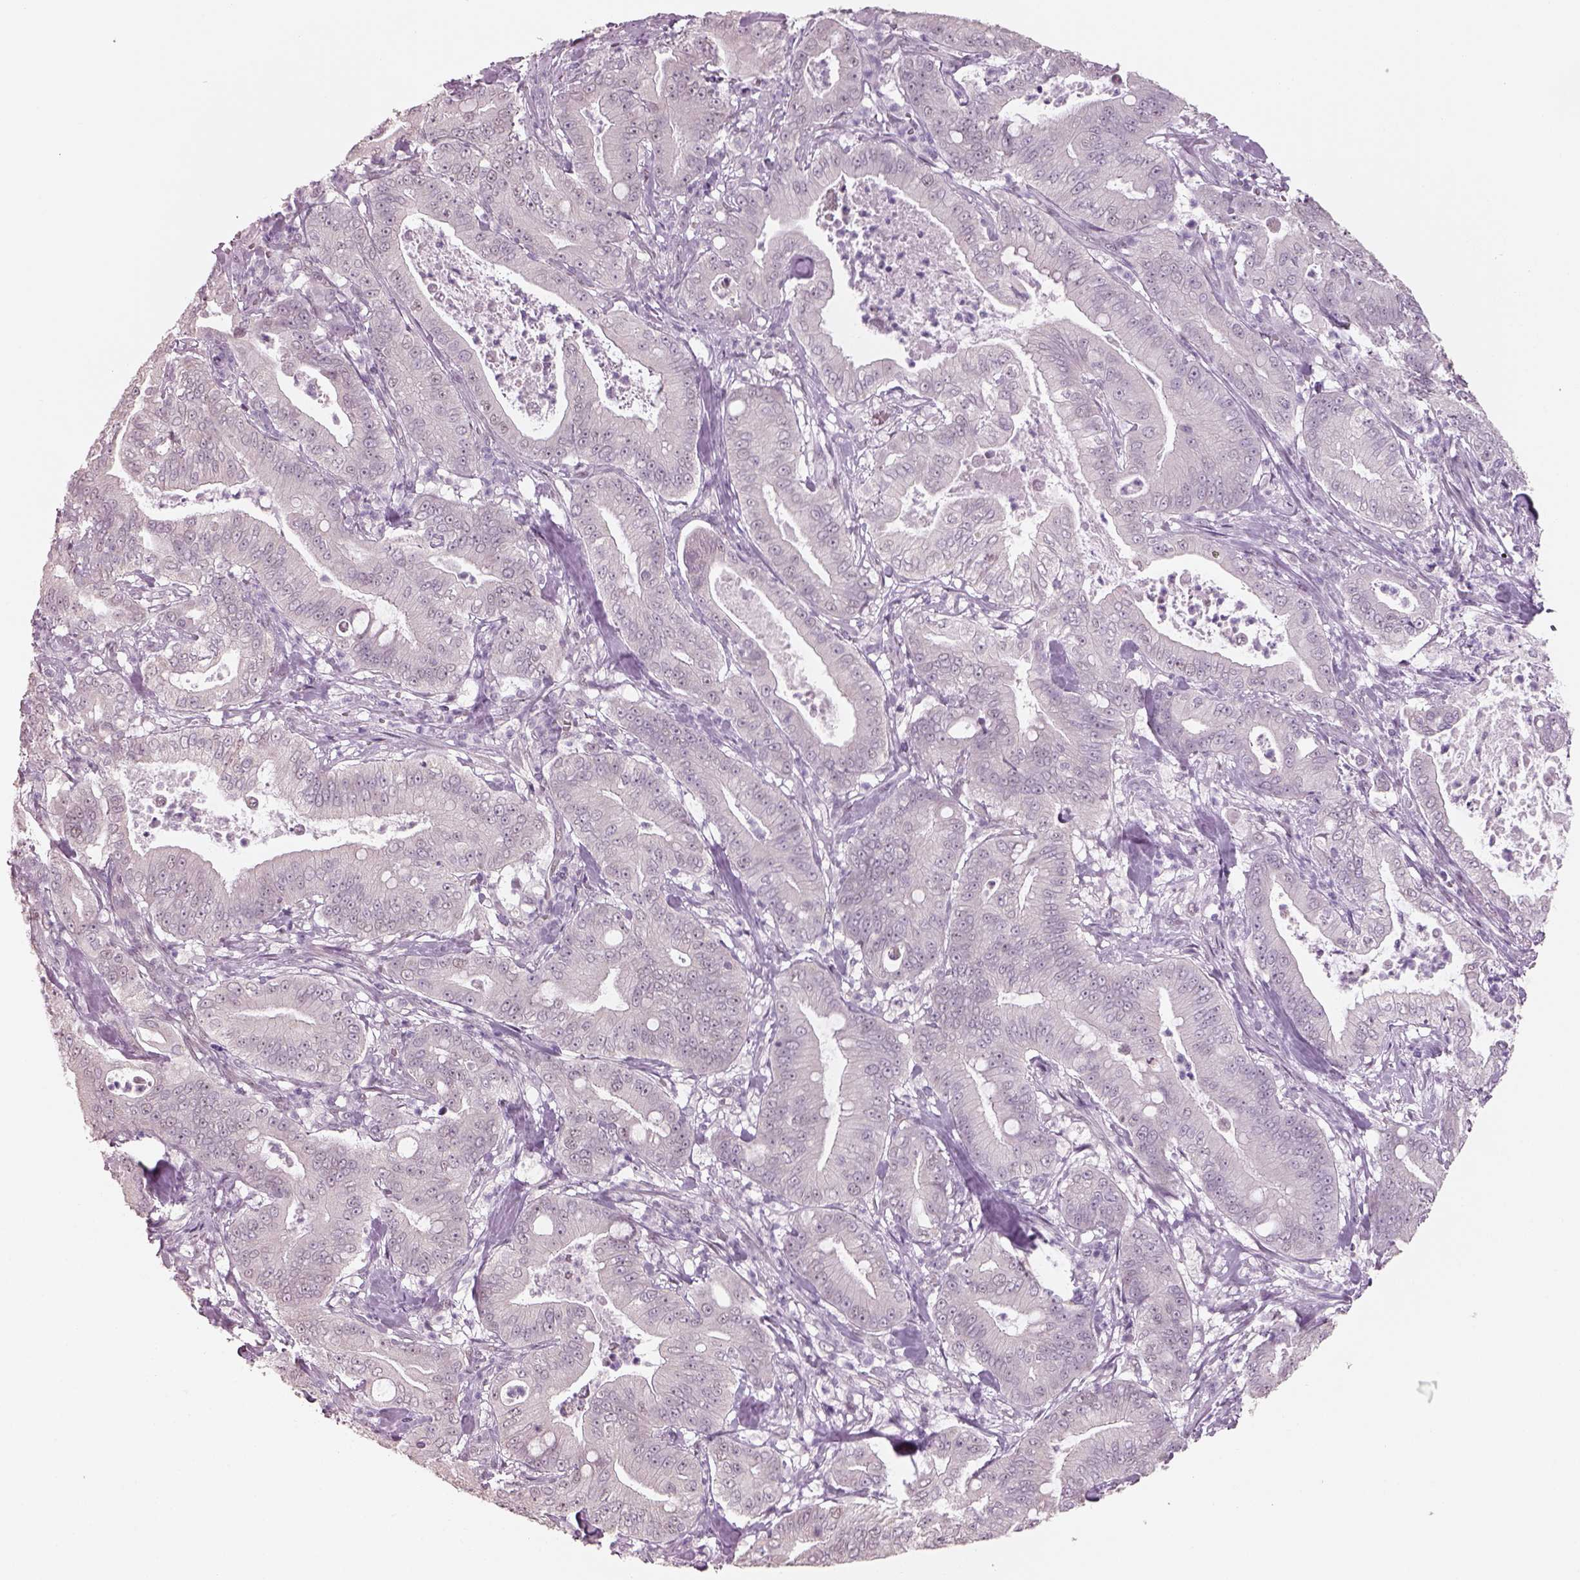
{"staining": {"intensity": "negative", "quantity": "none", "location": "none"}, "tissue": "pancreatic cancer", "cell_type": "Tumor cells", "image_type": "cancer", "snomed": [{"axis": "morphology", "description": "Adenocarcinoma, NOS"}, {"axis": "topography", "description": "Pancreas"}], "caption": "Tumor cells show no significant protein expression in pancreatic cancer (adenocarcinoma). The staining is performed using DAB (3,3'-diaminobenzidine) brown chromogen with nuclei counter-stained in using hematoxylin.", "gene": "NAT8", "patient": {"sex": "male", "age": 71}}